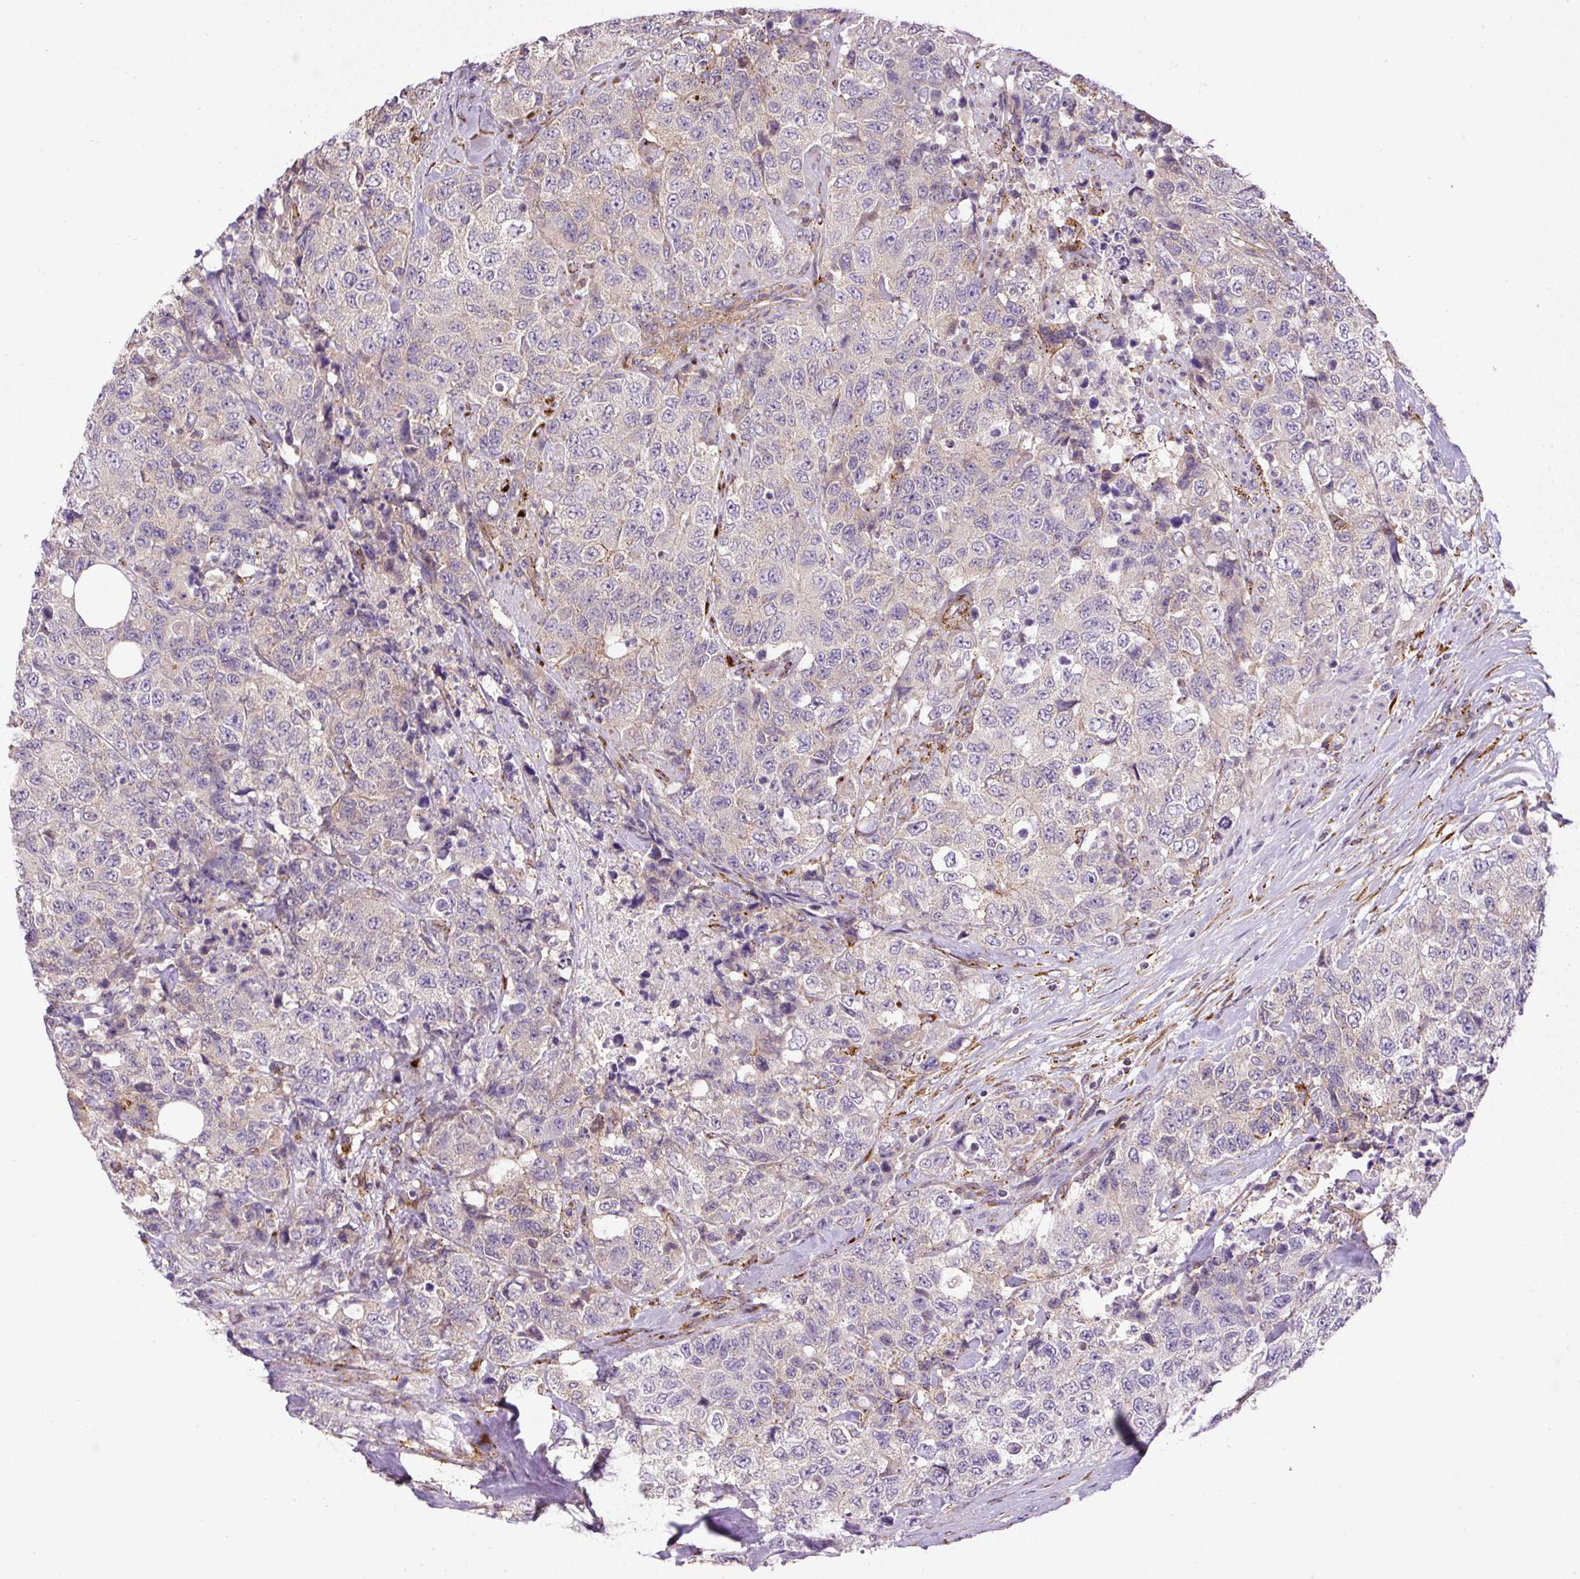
{"staining": {"intensity": "negative", "quantity": "none", "location": "none"}, "tissue": "urothelial cancer", "cell_type": "Tumor cells", "image_type": "cancer", "snomed": [{"axis": "morphology", "description": "Urothelial carcinoma, High grade"}, {"axis": "topography", "description": "Urinary bladder"}], "caption": "Protein analysis of urothelial carcinoma (high-grade) reveals no significant positivity in tumor cells.", "gene": "RNF170", "patient": {"sex": "female", "age": 78}}